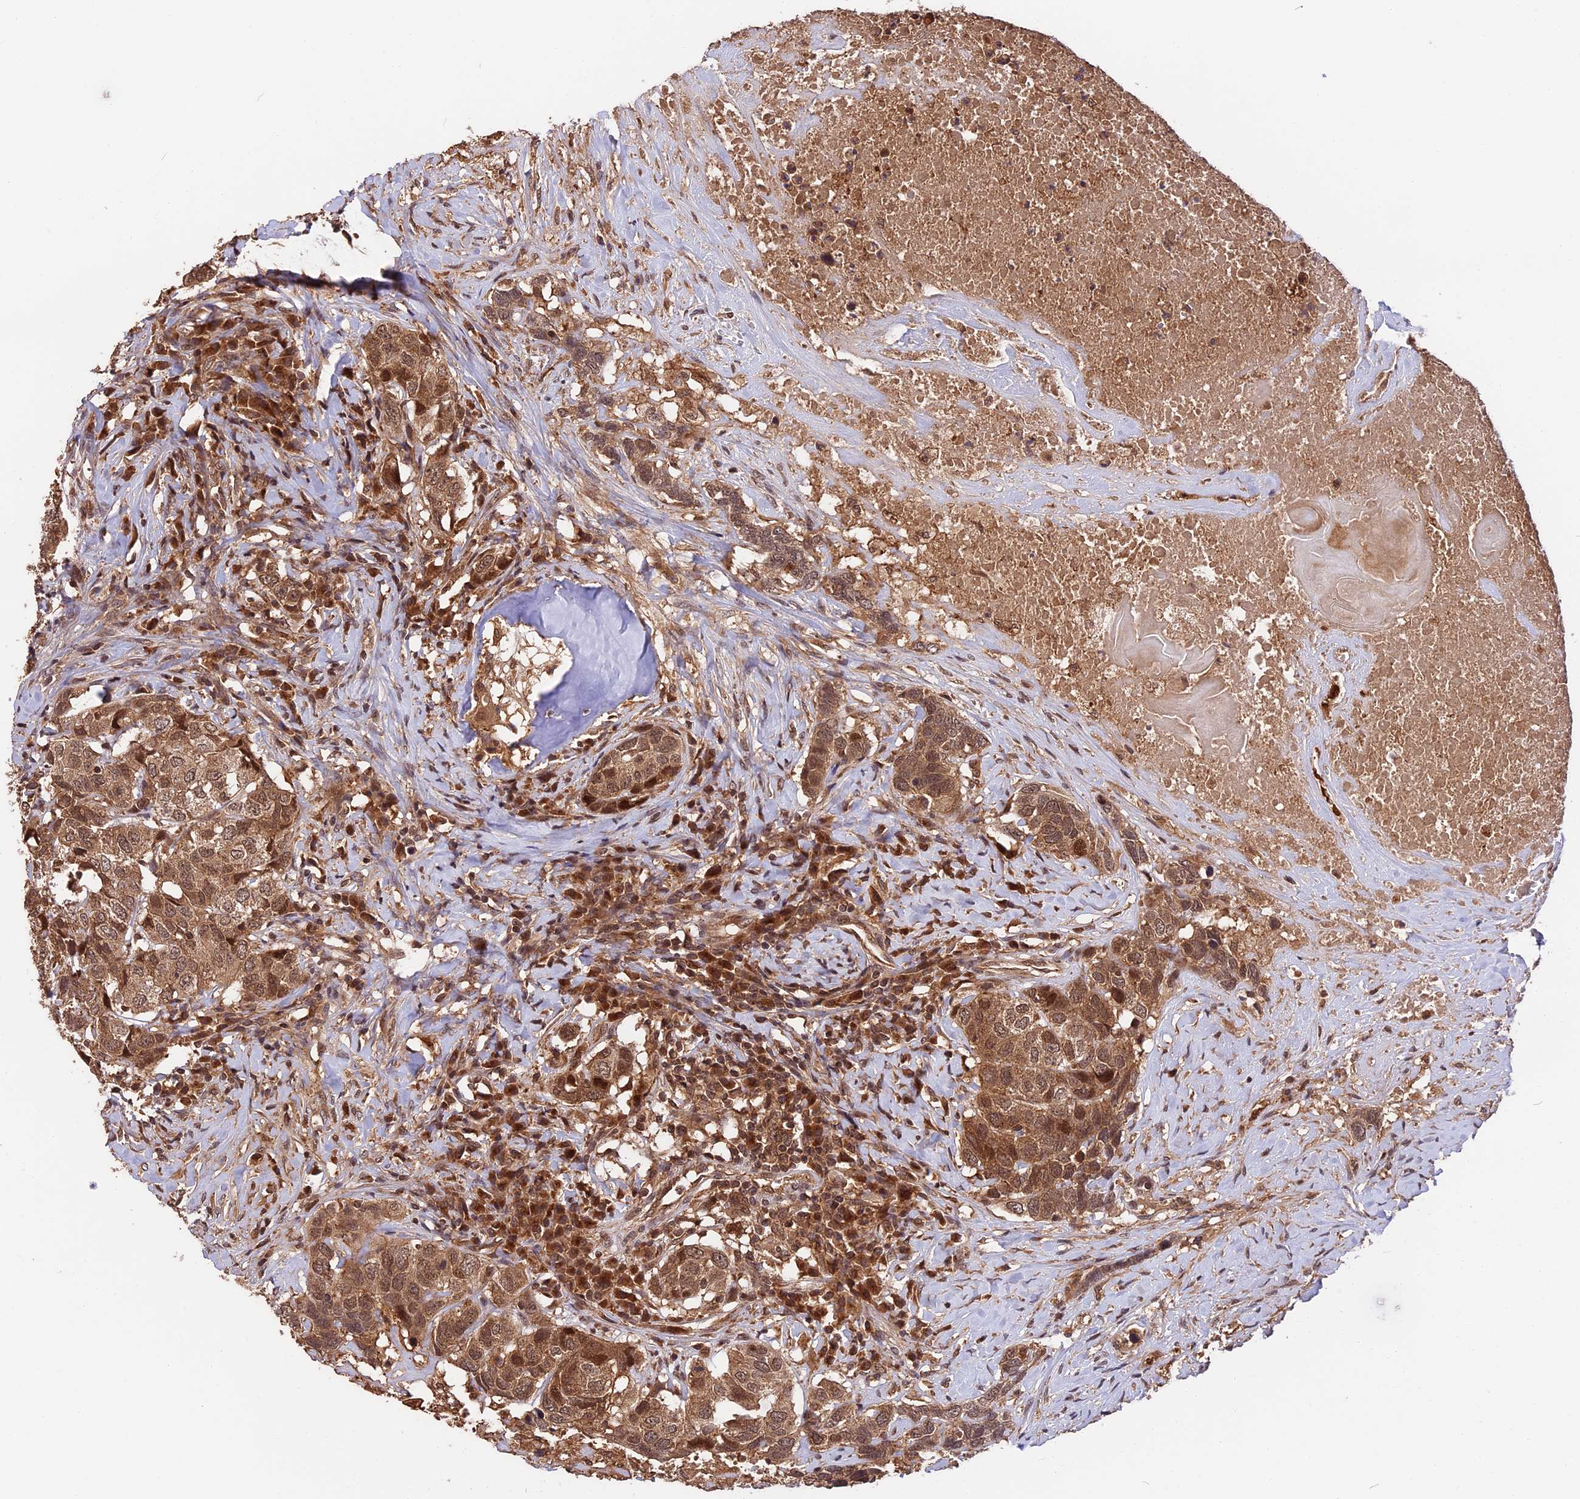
{"staining": {"intensity": "moderate", "quantity": ">75%", "location": "cytoplasmic/membranous,nuclear"}, "tissue": "head and neck cancer", "cell_type": "Tumor cells", "image_type": "cancer", "snomed": [{"axis": "morphology", "description": "Squamous cell carcinoma, NOS"}, {"axis": "topography", "description": "Head-Neck"}], "caption": "A medium amount of moderate cytoplasmic/membranous and nuclear expression is present in about >75% of tumor cells in head and neck cancer tissue. (DAB (3,3'-diaminobenzidine) IHC with brightfield microscopy, high magnification).", "gene": "ESCO1", "patient": {"sex": "male", "age": 66}}